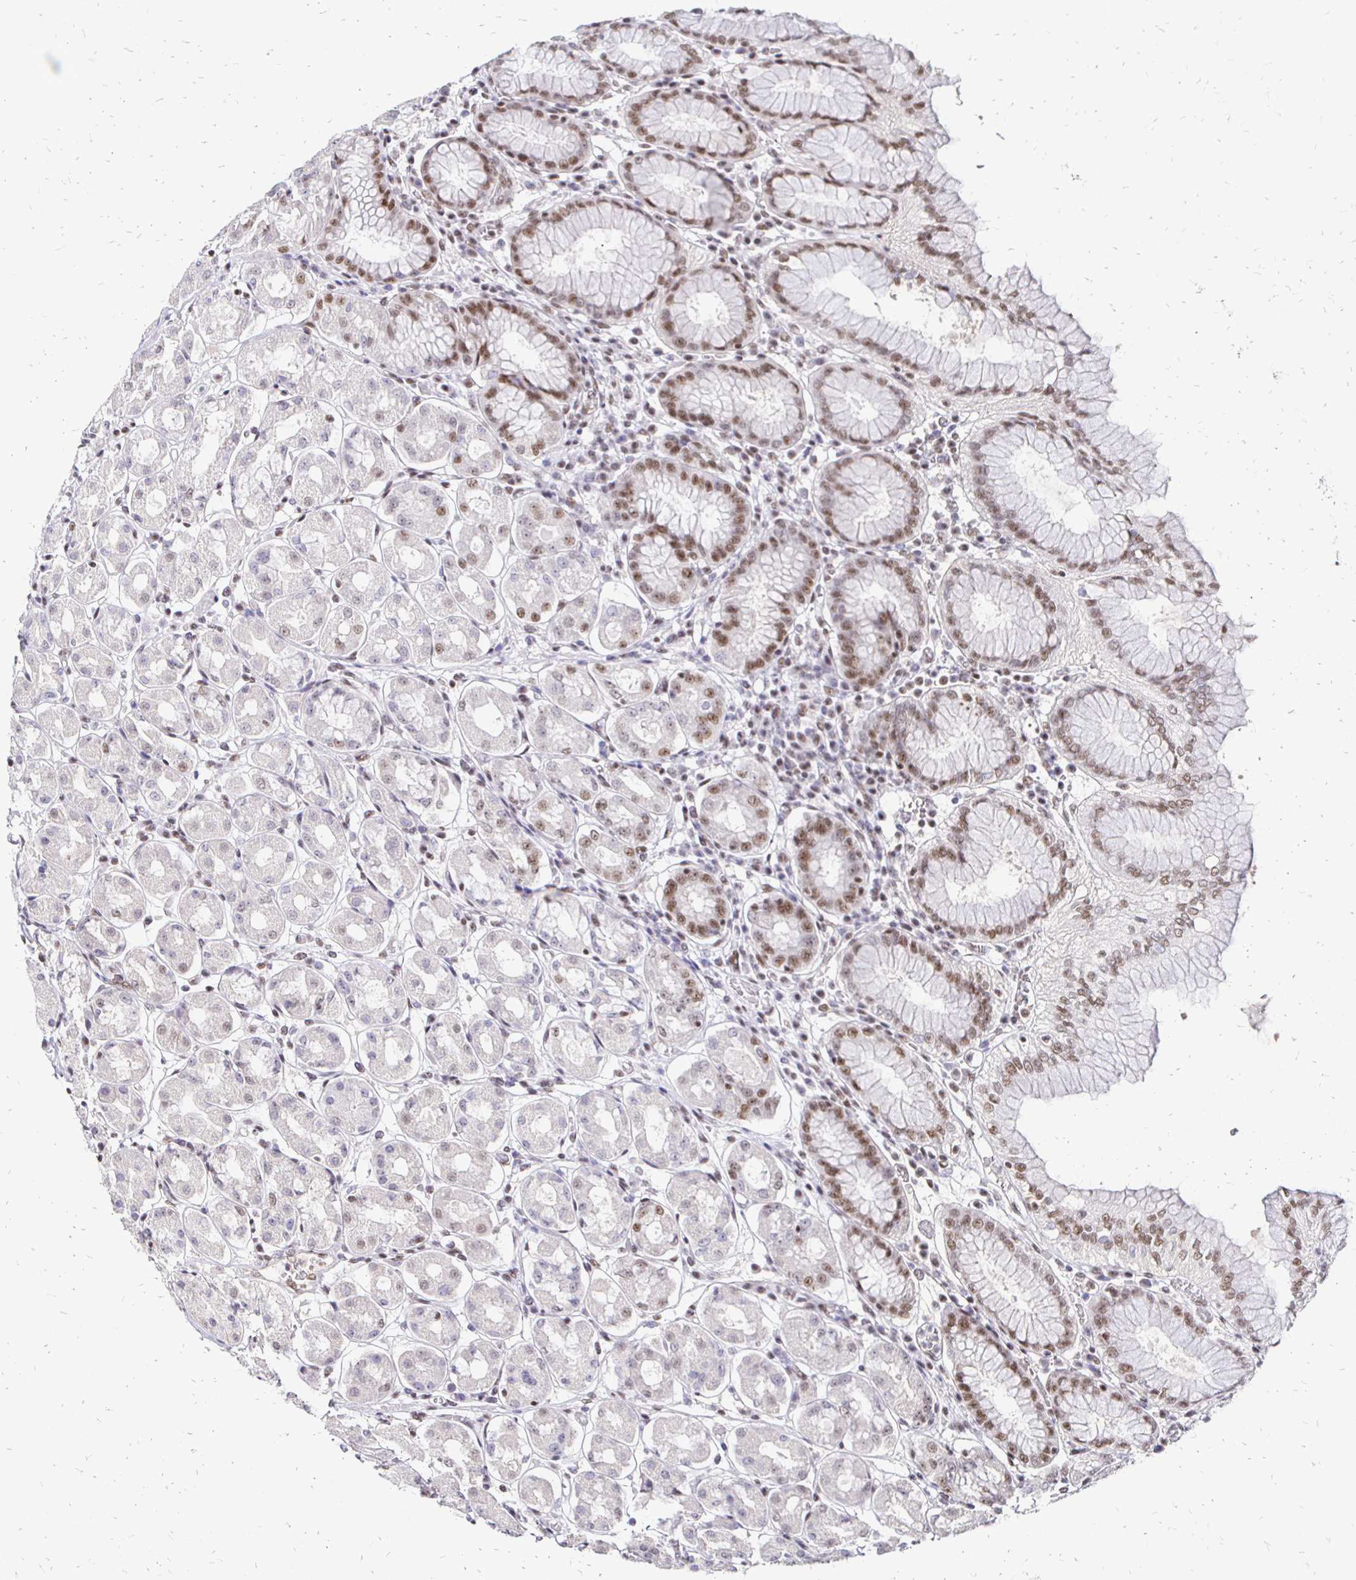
{"staining": {"intensity": "moderate", "quantity": "<25%", "location": "nuclear"}, "tissue": "stomach", "cell_type": "Glandular cells", "image_type": "normal", "snomed": [{"axis": "morphology", "description": "Normal tissue, NOS"}, {"axis": "topography", "description": "Stomach"}, {"axis": "topography", "description": "Stomach, lower"}], "caption": "Stomach stained with immunohistochemistry exhibits moderate nuclear positivity in about <25% of glandular cells. The staining is performed using DAB brown chromogen to label protein expression. The nuclei are counter-stained blue using hematoxylin.", "gene": "SIN3A", "patient": {"sex": "female", "age": 56}}